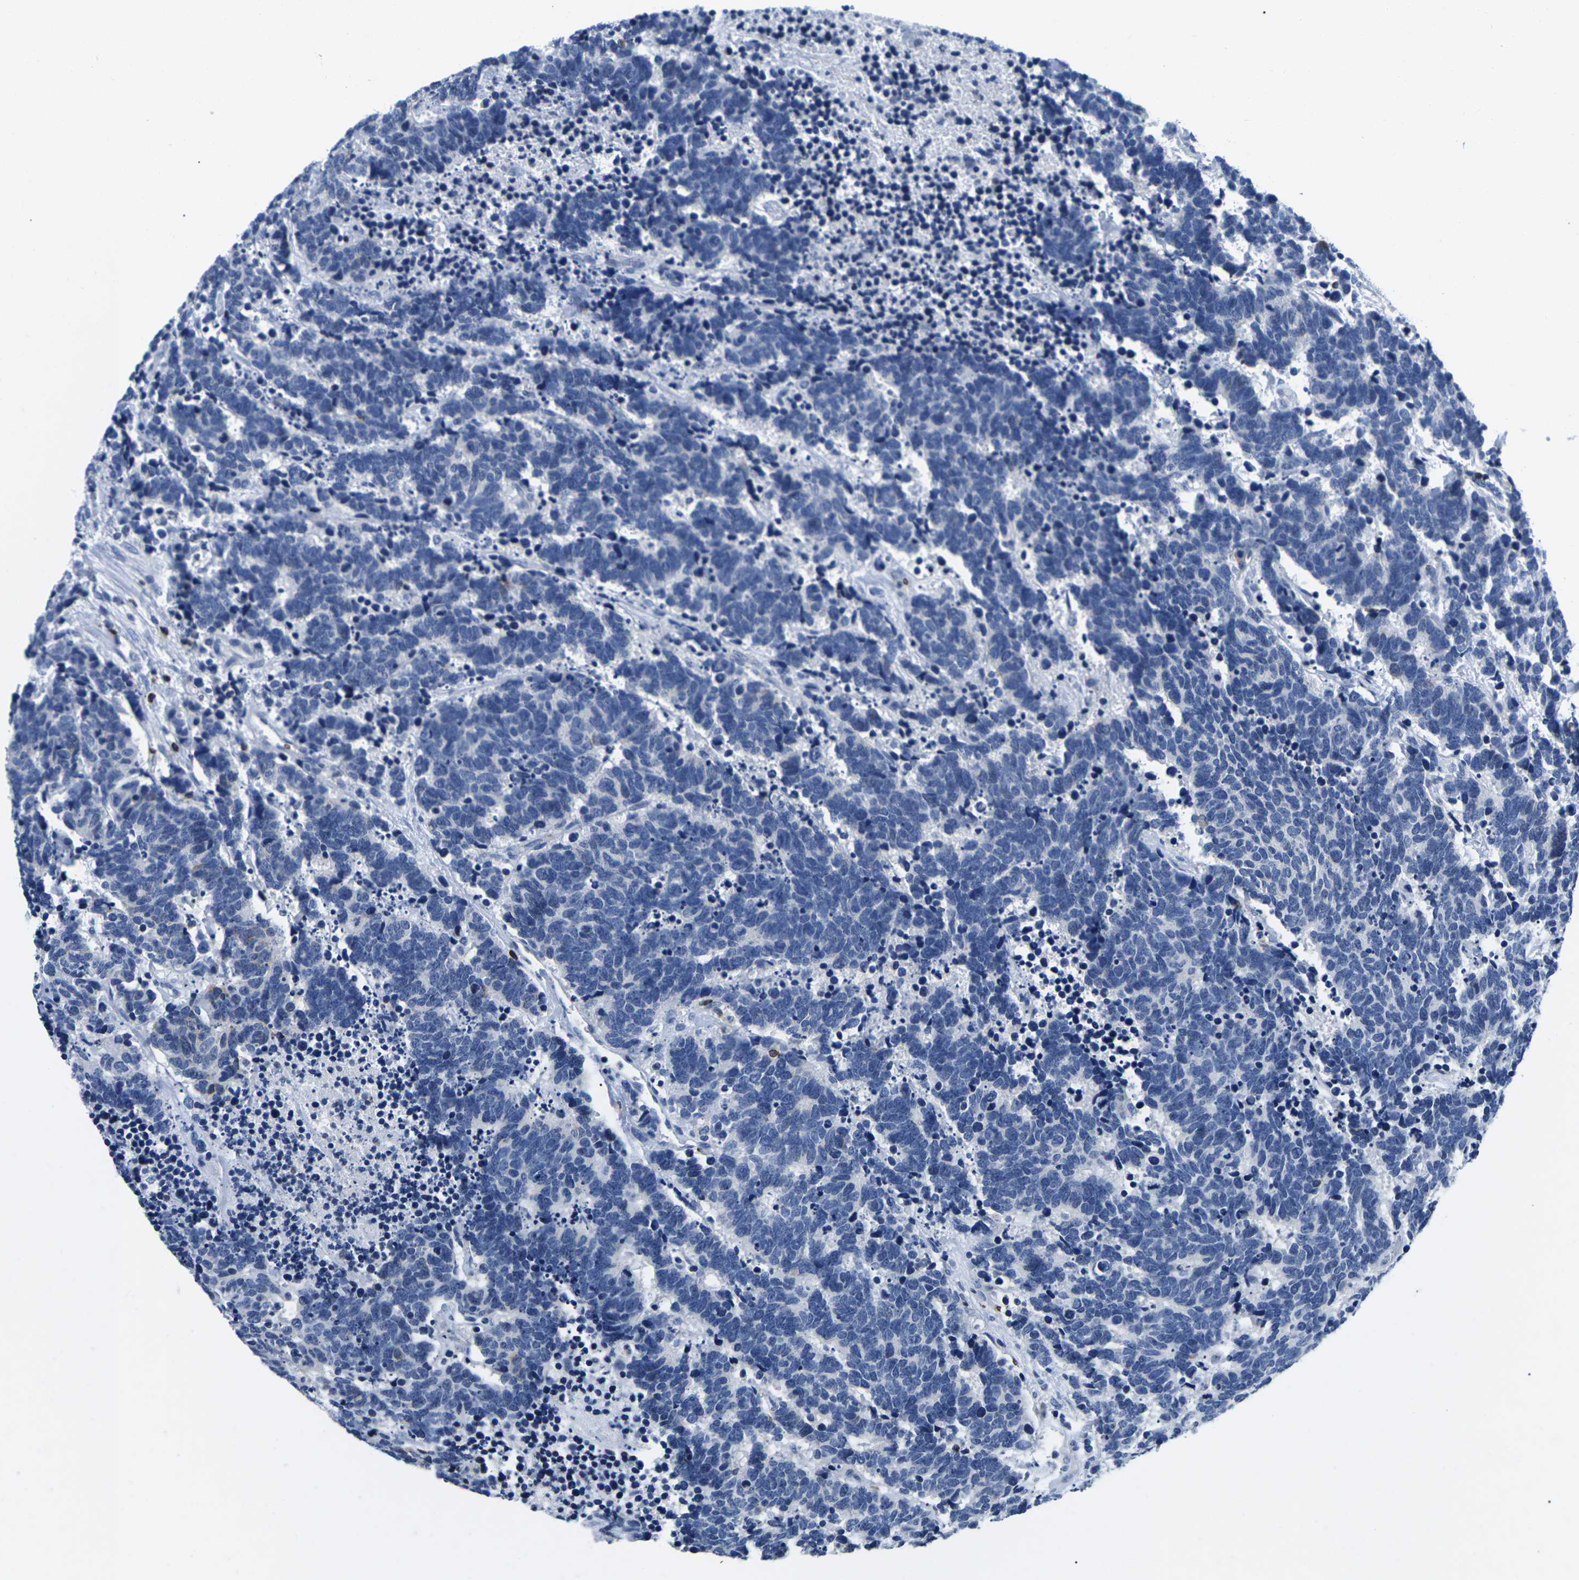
{"staining": {"intensity": "negative", "quantity": "none", "location": "none"}, "tissue": "carcinoid", "cell_type": "Tumor cells", "image_type": "cancer", "snomed": [{"axis": "morphology", "description": "Carcinoma, NOS"}, {"axis": "morphology", "description": "Carcinoid, malignant, NOS"}, {"axis": "topography", "description": "Urinary bladder"}], "caption": "High magnification brightfield microscopy of carcinoid stained with DAB (brown) and counterstained with hematoxylin (blue): tumor cells show no significant expression.", "gene": "CTSW", "patient": {"sex": "male", "age": 57}}